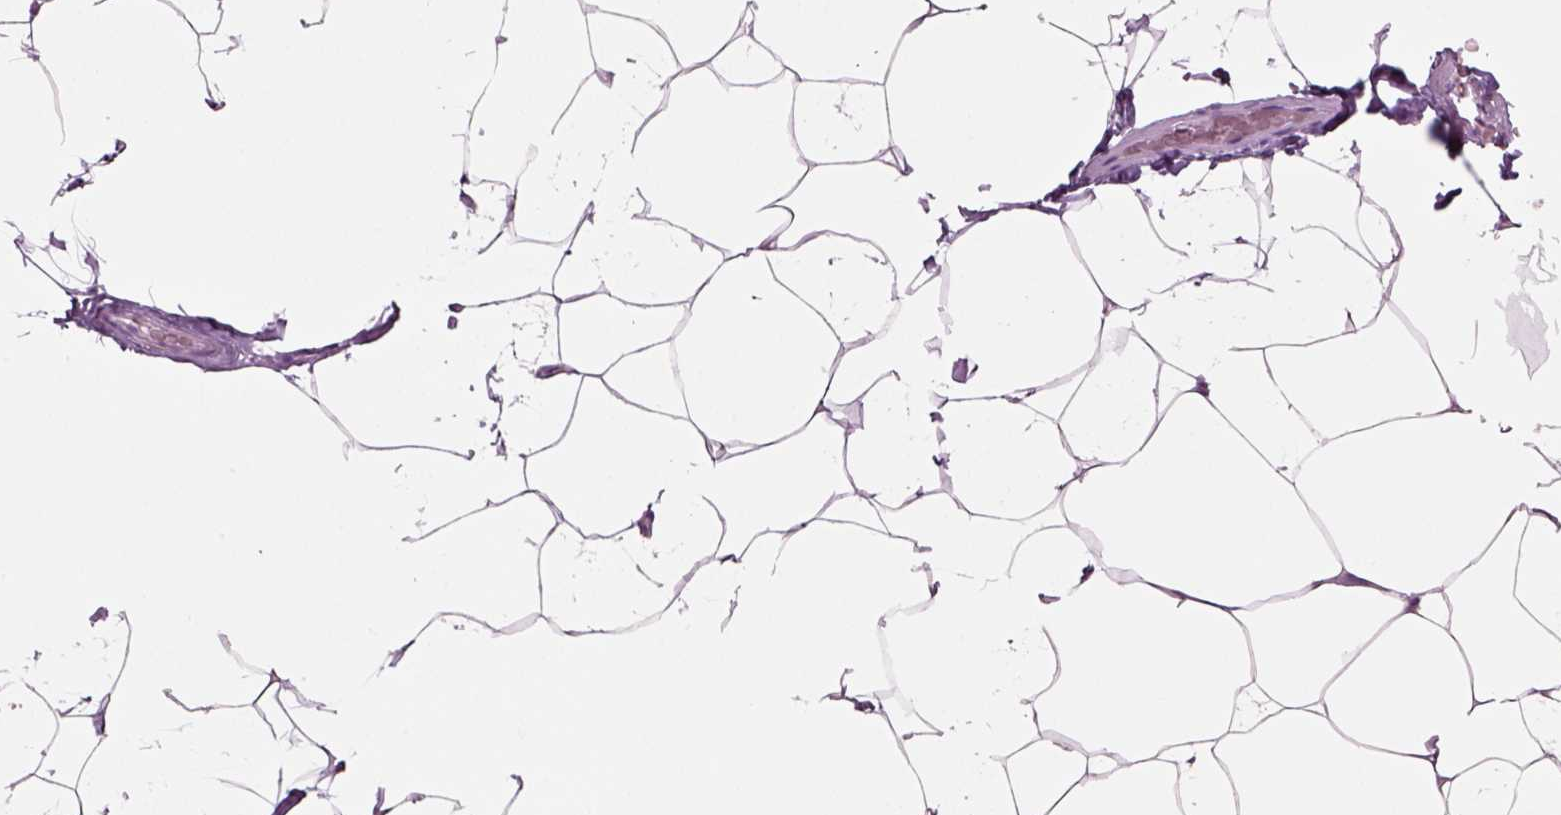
{"staining": {"intensity": "negative", "quantity": "none", "location": "none"}, "tissue": "breast", "cell_type": "Adipocytes", "image_type": "normal", "snomed": [{"axis": "morphology", "description": "Normal tissue, NOS"}, {"axis": "topography", "description": "Breast"}], "caption": "There is no significant positivity in adipocytes of breast. (Brightfield microscopy of DAB (3,3'-diaminobenzidine) immunohistochemistry at high magnification).", "gene": "CRABP1", "patient": {"sex": "female", "age": 32}}